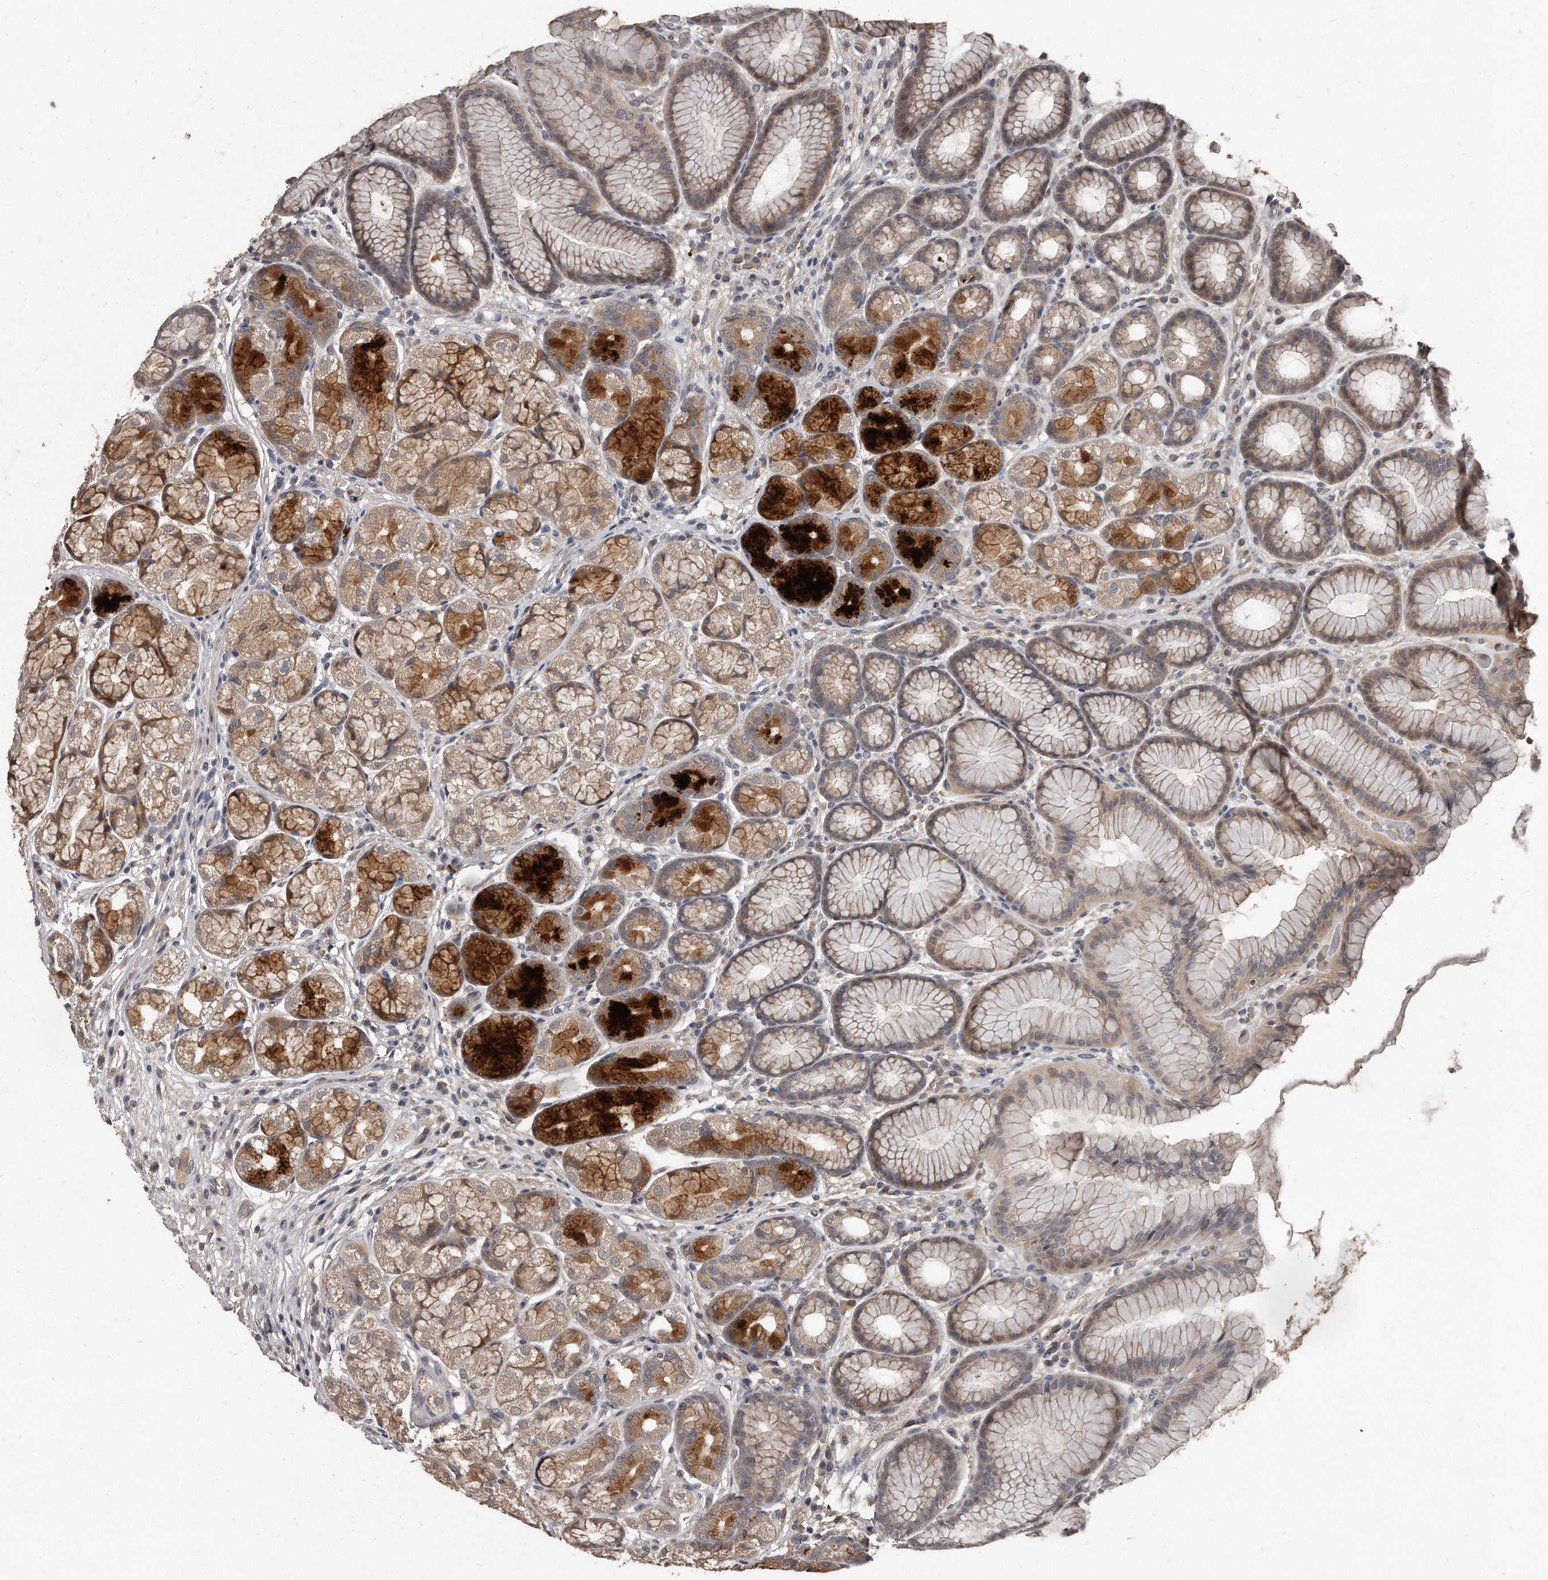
{"staining": {"intensity": "strong", "quantity": "25%-75%", "location": "cytoplasmic/membranous"}, "tissue": "stomach", "cell_type": "Glandular cells", "image_type": "normal", "snomed": [{"axis": "morphology", "description": "Normal tissue, NOS"}, {"axis": "topography", "description": "Stomach"}], "caption": "Glandular cells display high levels of strong cytoplasmic/membranous positivity in approximately 25%-75% of cells in benign stomach.", "gene": "GRB10", "patient": {"sex": "male", "age": 57}}